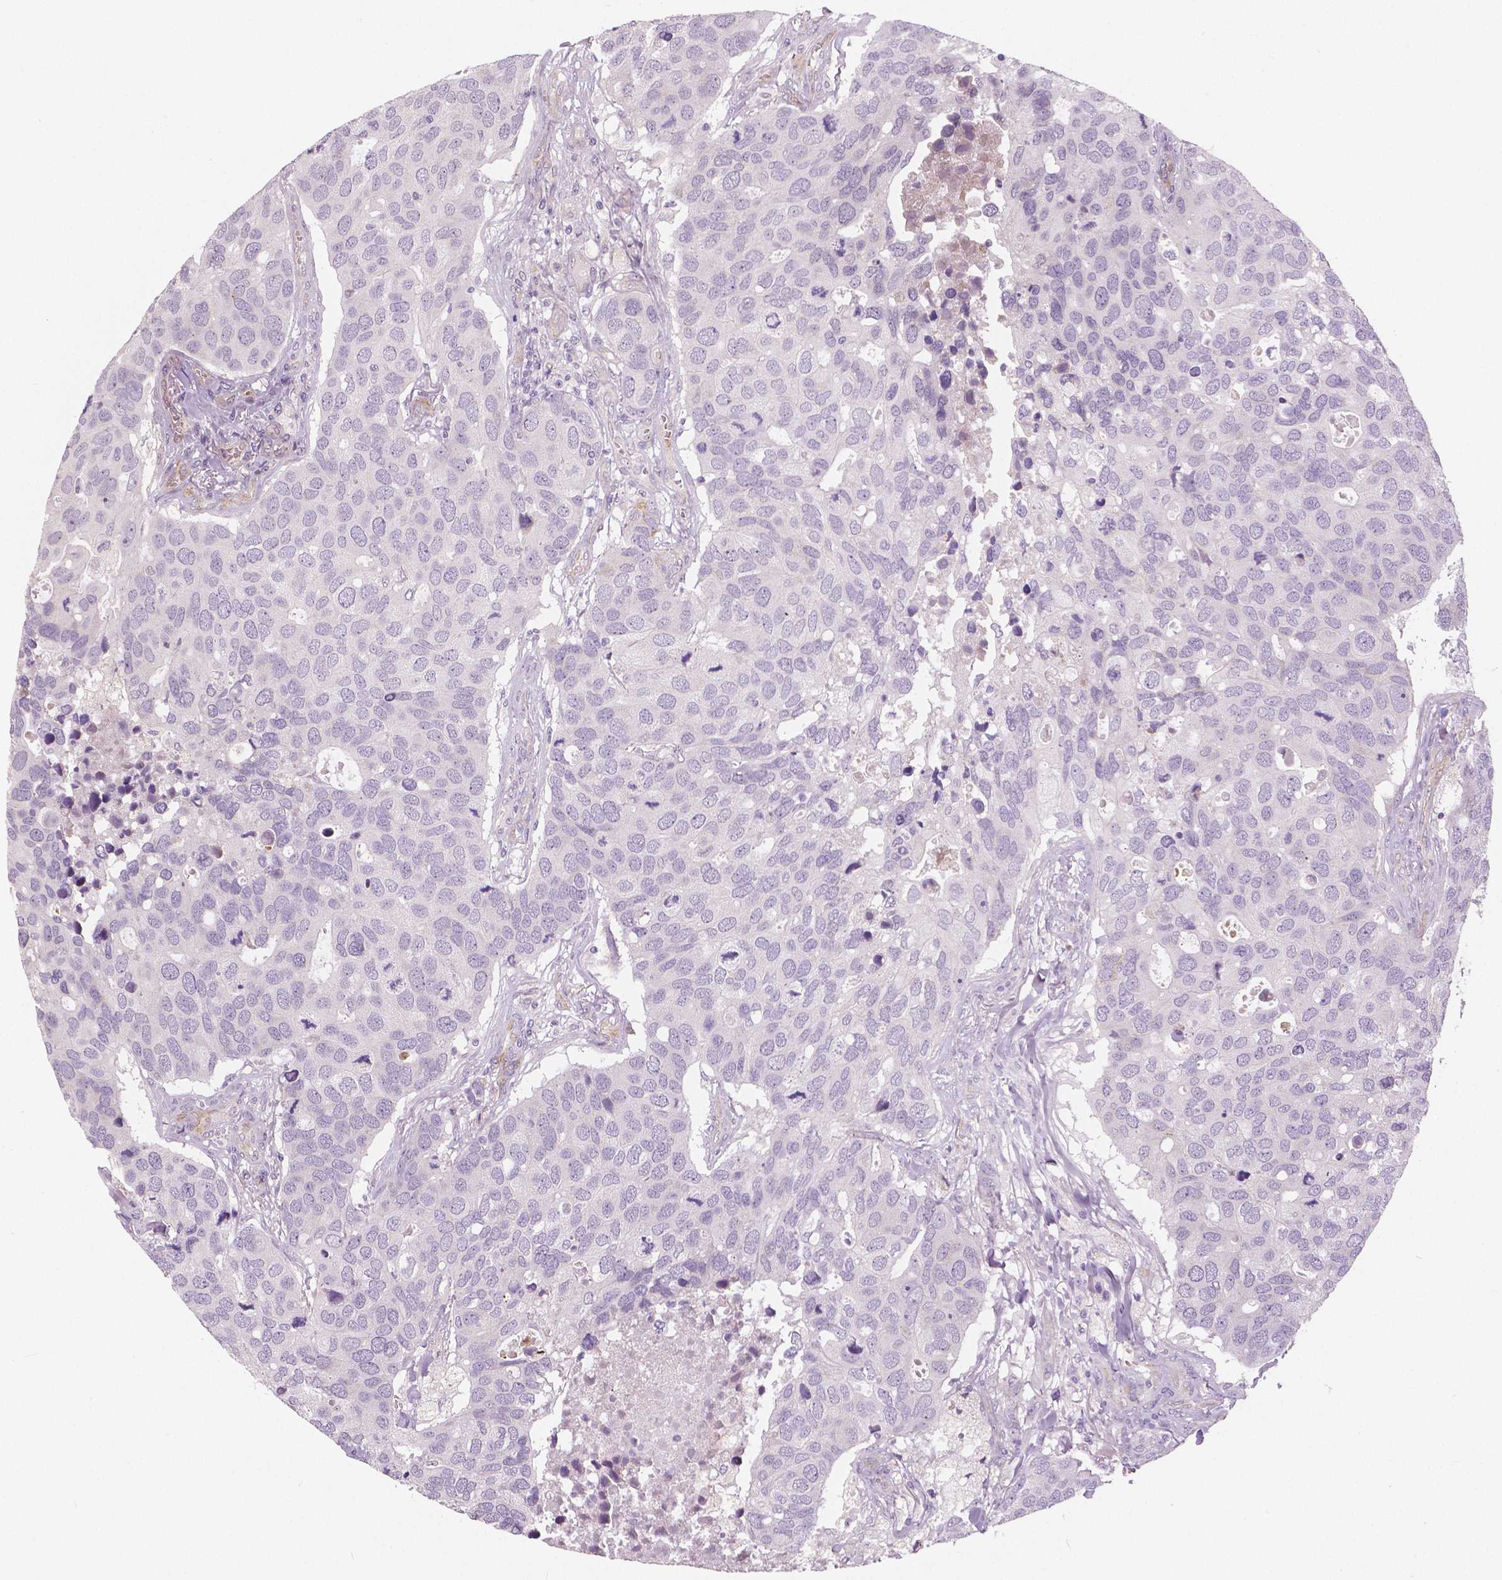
{"staining": {"intensity": "negative", "quantity": "none", "location": "none"}, "tissue": "breast cancer", "cell_type": "Tumor cells", "image_type": "cancer", "snomed": [{"axis": "morphology", "description": "Duct carcinoma"}, {"axis": "topography", "description": "Breast"}], "caption": "Immunohistochemistry micrograph of neoplastic tissue: human infiltrating ductal carcinoma (breast) stained with DAB reveals no significant protein staining in tumor cells.", "gene": "FLT1", "patient": {"sex": "female", "age": 83}}